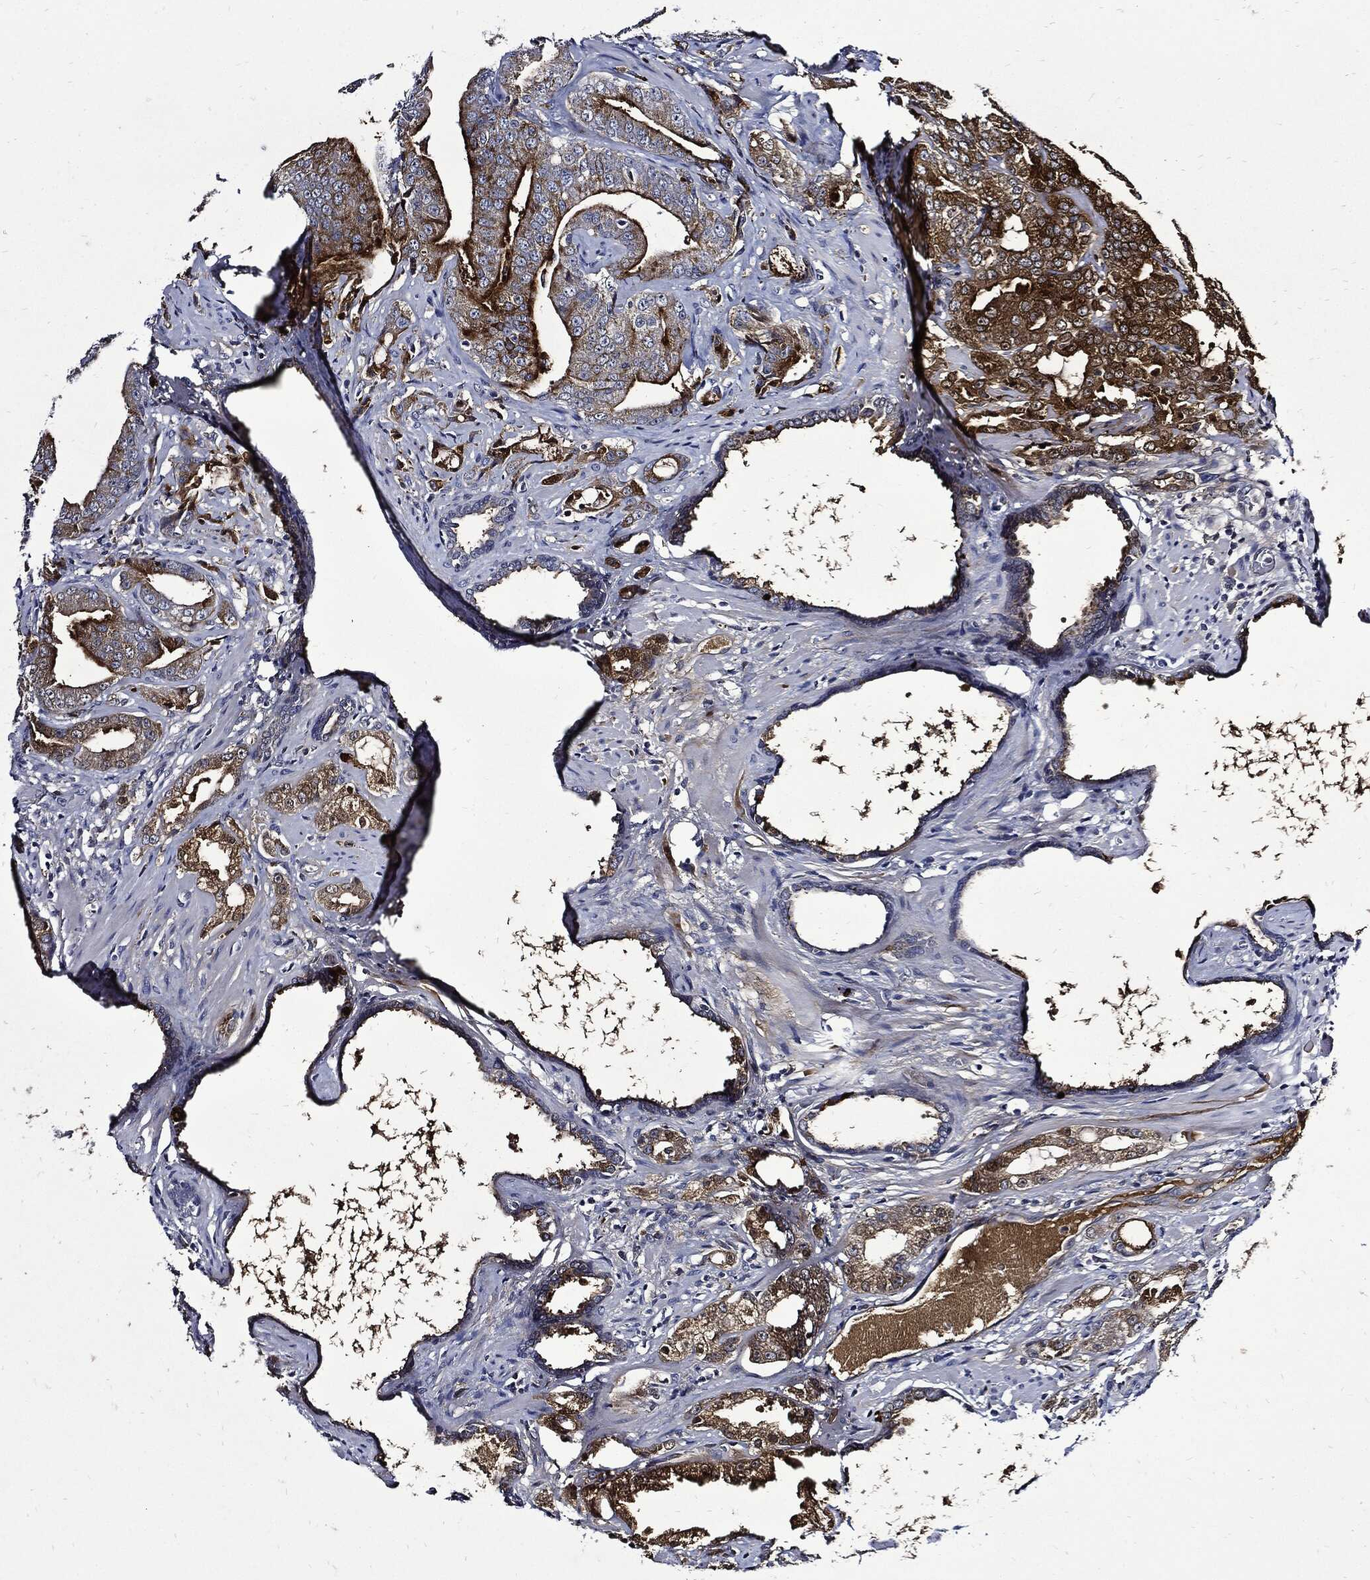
{"staining": {"intensity": "strong", "quantity": "25%-75%", "location": "cytoplasmic/membranous"}, "tissue": "prostate cancer", "cell_type": "Tumor cells", "image_type": "cancer", "snomed": [{"axis": "morphology", "description": "Adenocarcinoma, Low grade"}, {"axis": "topography", "description": "Prostate"}], "caption": "A high-resolution micrograph shows immunohistochemistry (IHC) staining of adenocarcinoma (low-grade) (prostate), which shows strong cytoplasmic/membranous positivity in about 25%-75% of tumor cells. (brown staining indicates protein expression, while blue staining denotes nuclei).", "gene": "CPE", "patient": {"sex": "male", "age": 62}}